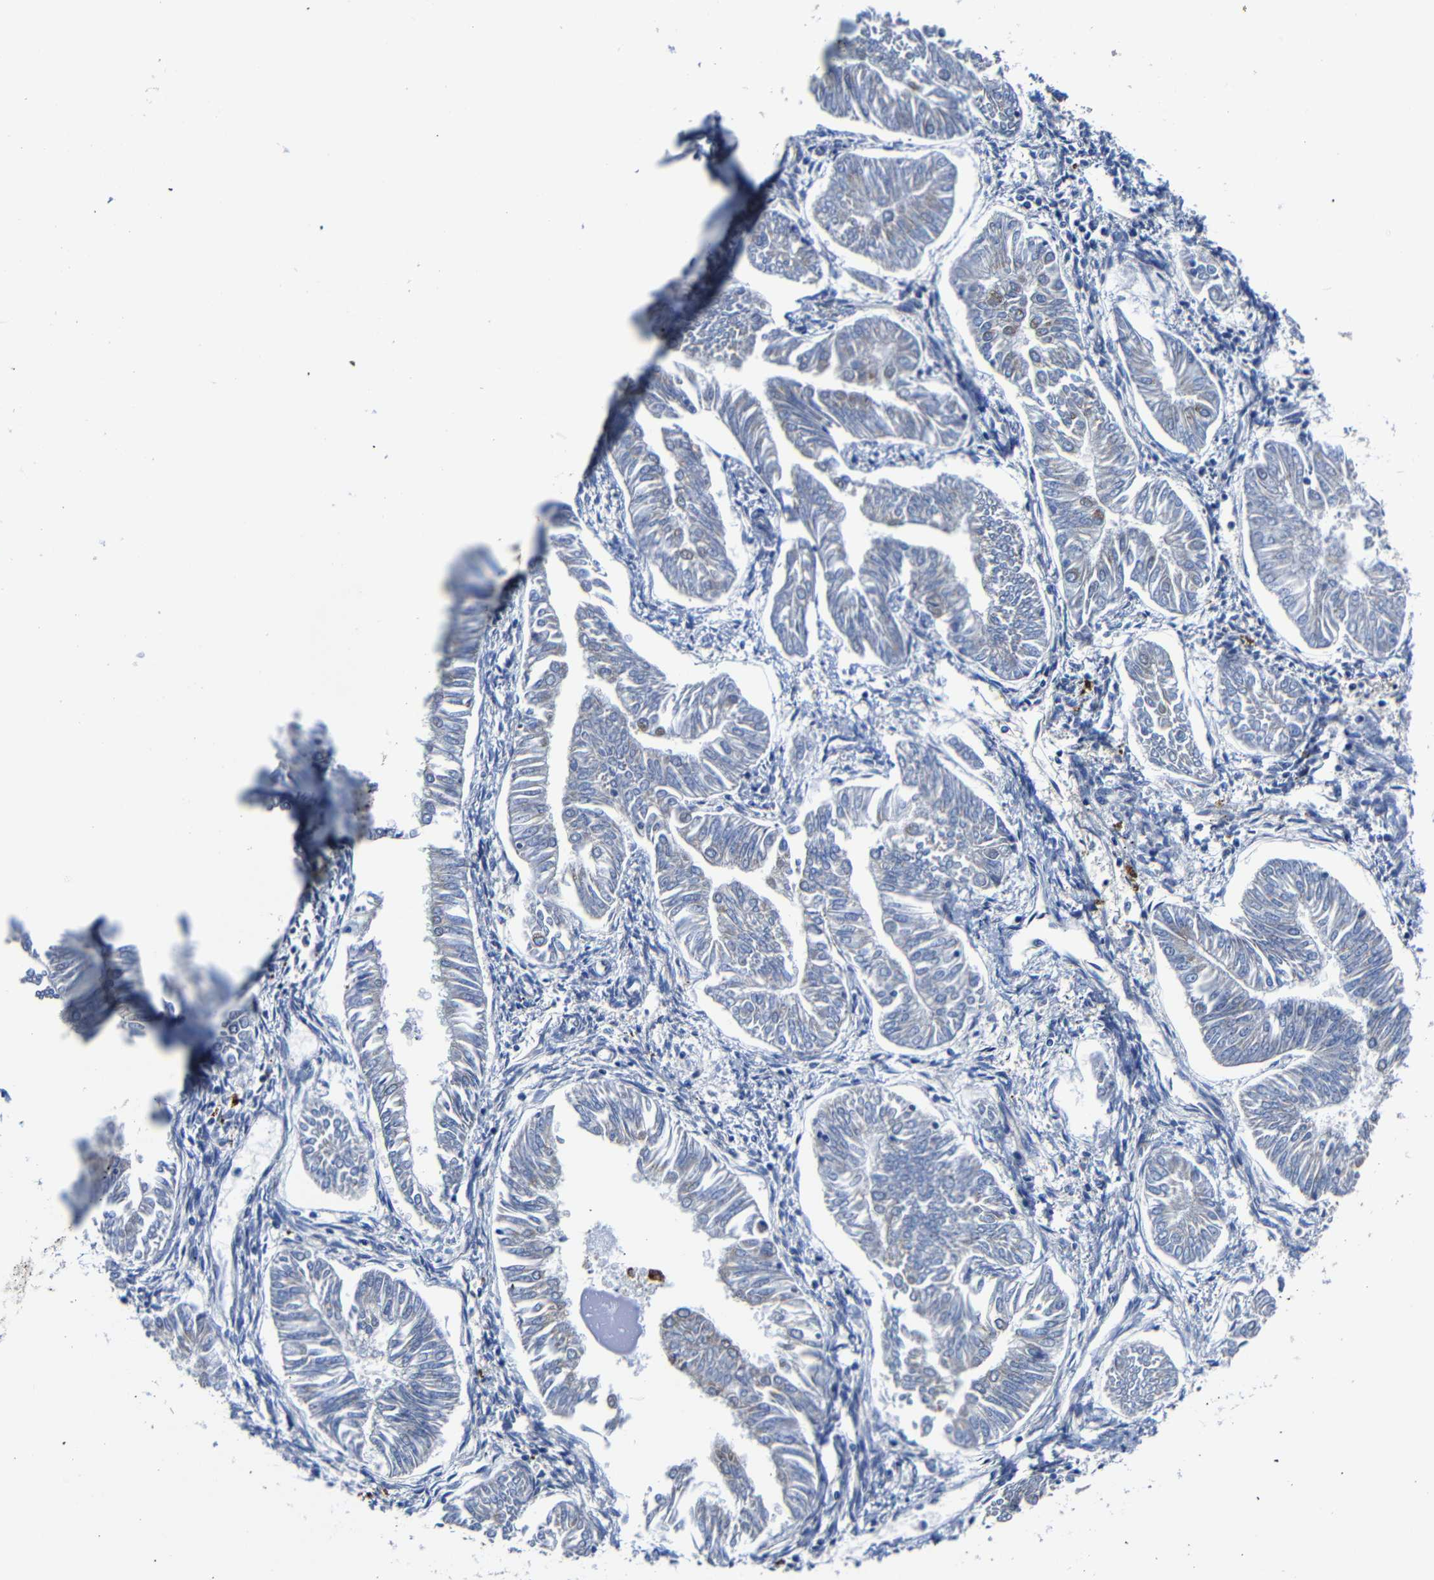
{"staining": {"intensity": "negative", "quantity": "none", "location": "none"}, "tissue": "endometrial cancer", "cell_type": "Tumor cells", "image_type": "cancer", "snomed": [{"axis": "morphology", "description": "Adenocarcinoma, NOS"}, {"axis": "topography", "description": "Endometrium"}], "caption": "Endometrial cancer stained for a protein using immunohistochemistry (IHC) demonstrates no staining tumor cells.", "gene": "GIMAP2", "patient": {"sex": "female", "age": 53}}